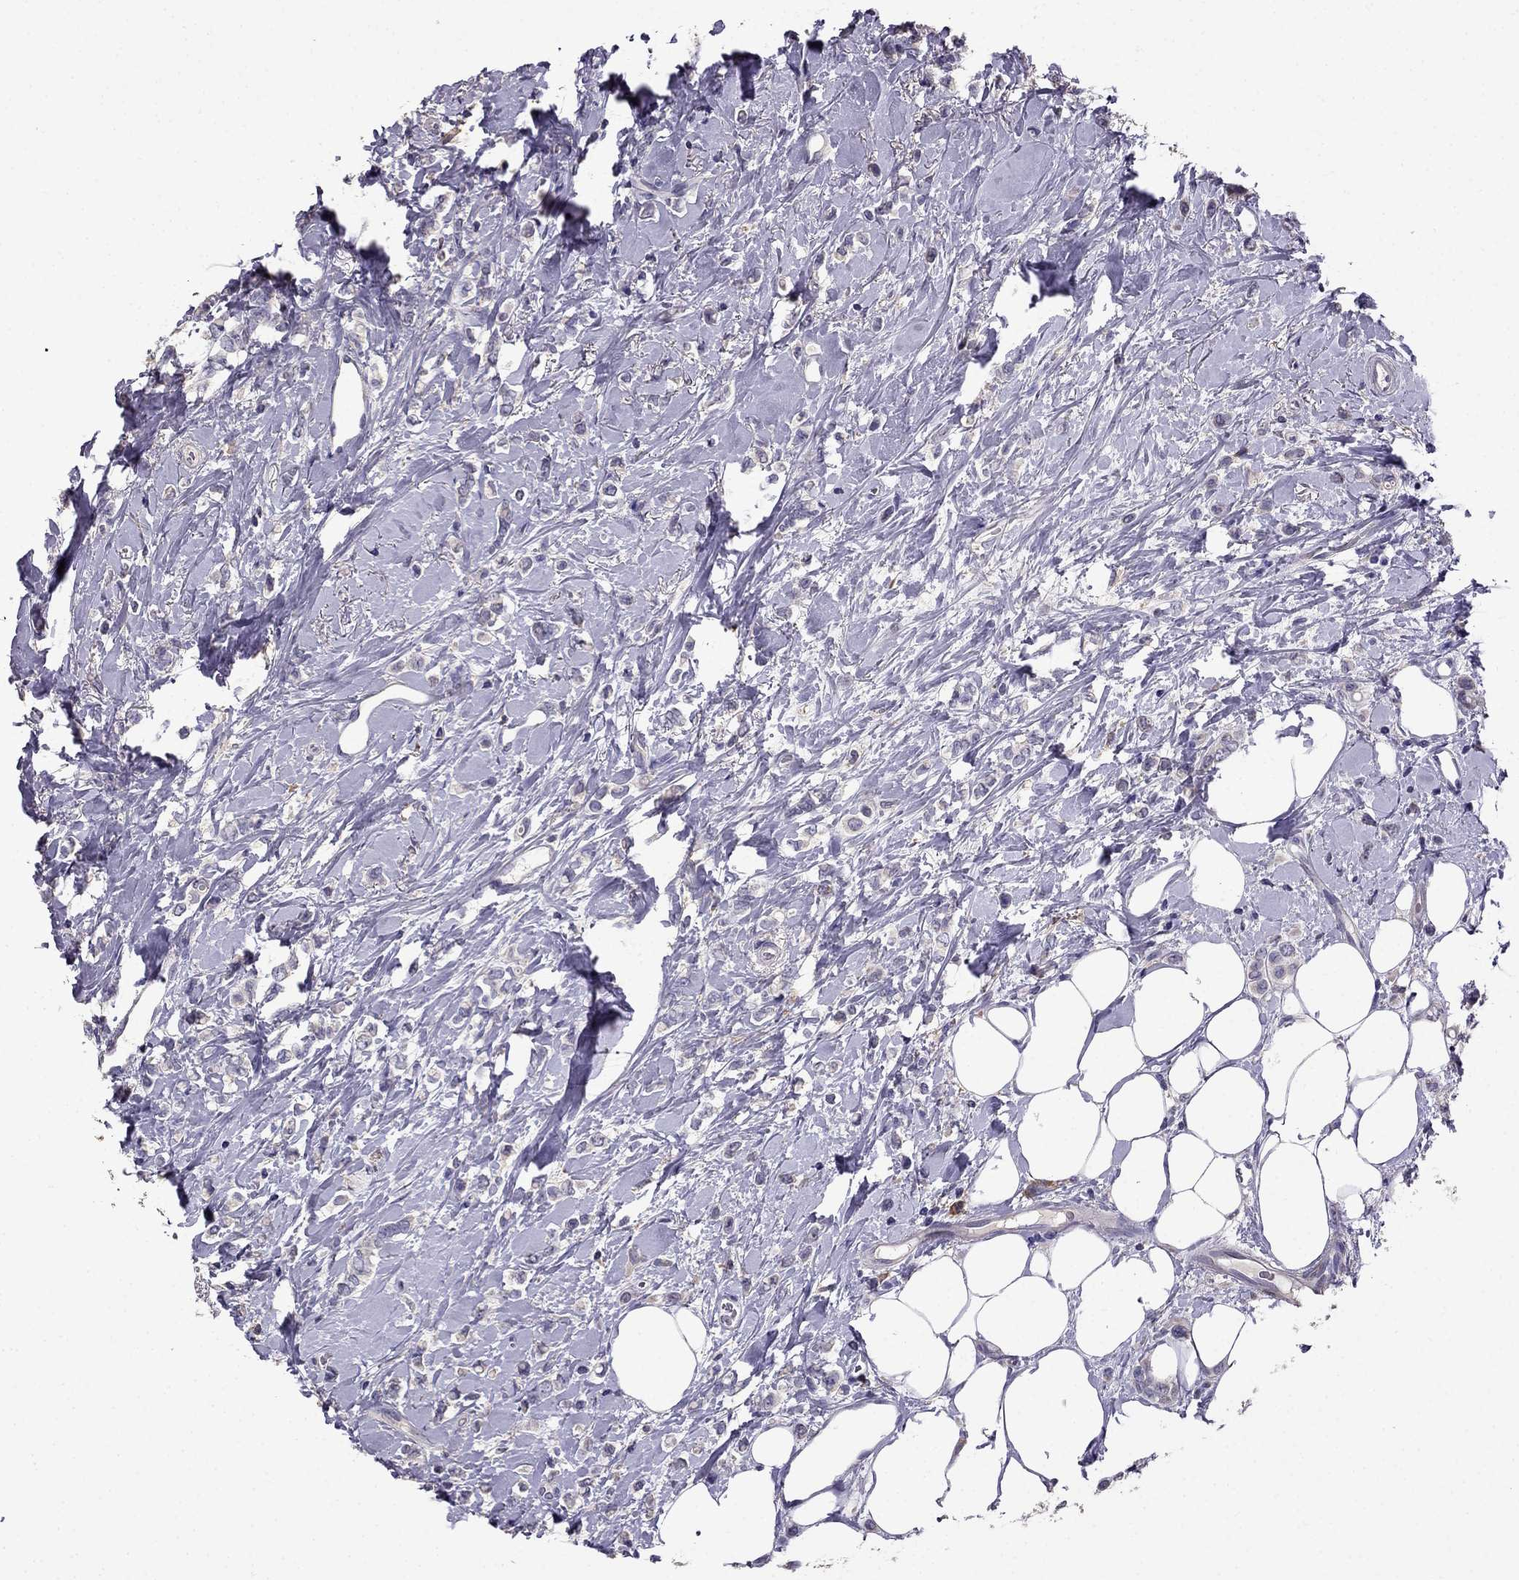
{"staining": {"intensity": "negative", "quantity": "none", "location": "none"}, "tissue": "breast cancer", "cell_type": "Tumor cells", "image_type": "cancer", "snomed": [{"axis": "morphology", "description": "Lobular carcinoma"}, {"axis": "topography", "description": "Breast"}], "caption": "Tumor cells are negative for protein expression in human lobular carcinoma (breast).", "gene": "CDH9", "patient": {"sex": "female", "age": 66}}